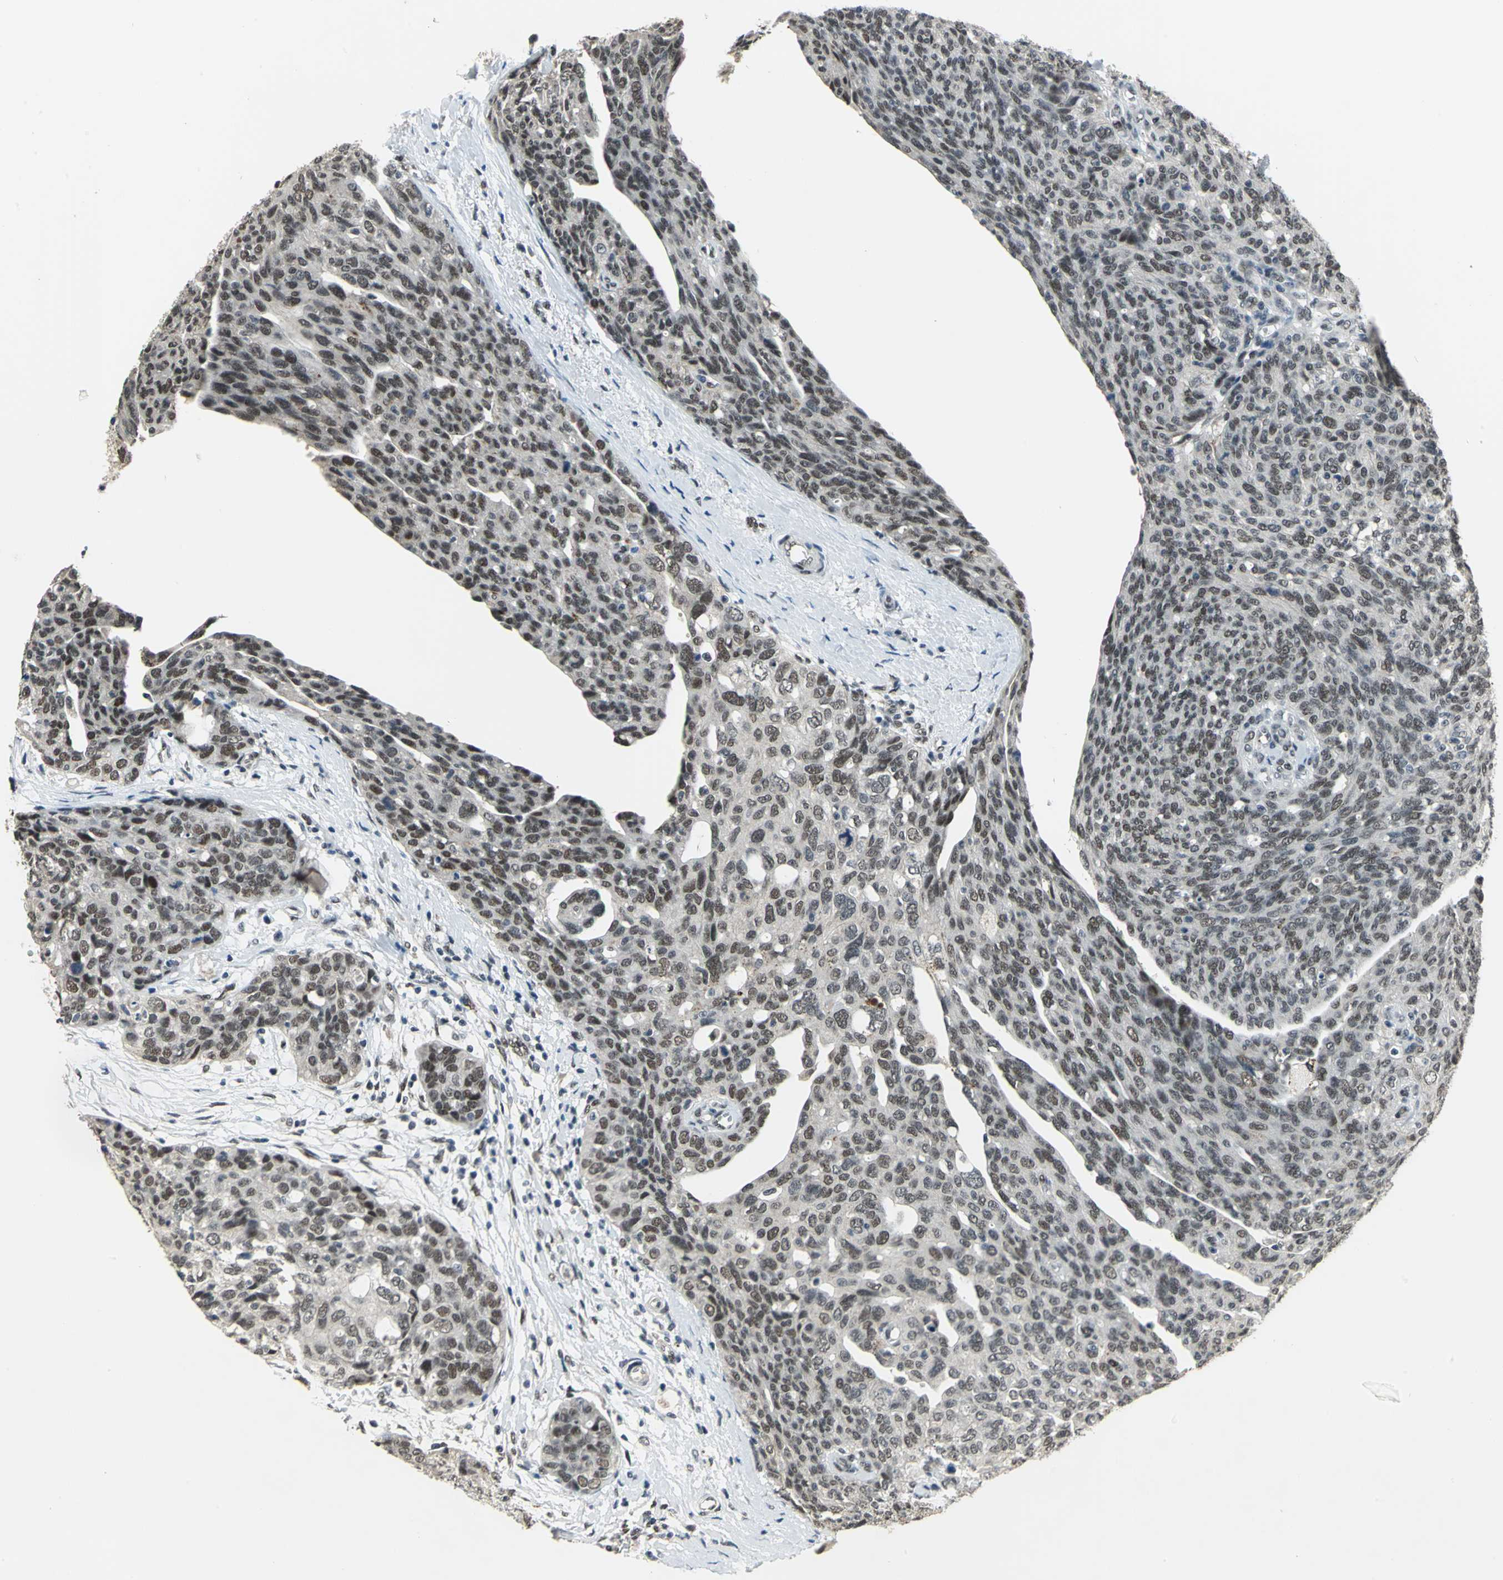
{"staining": {"intensity": "moderate", "quantity": "25%-75%", "location": "nuclear"}, "tissue": "ovarian cancer", "cell_type": "Tumor cells", "image_type": "cancer", "snomed": [{"axis": "morphology", "description": "Carcinoma, endometroid"}, {"axis": "topography", "description": "Ovary"}], "caption": "The immunohistochemical stain labels moderate nuclear staining in tumor cells of endometroid carcinoma (ovarian) tissue.", "gene": "ELF2", "patient": {"sex": "female", "age": 60}}